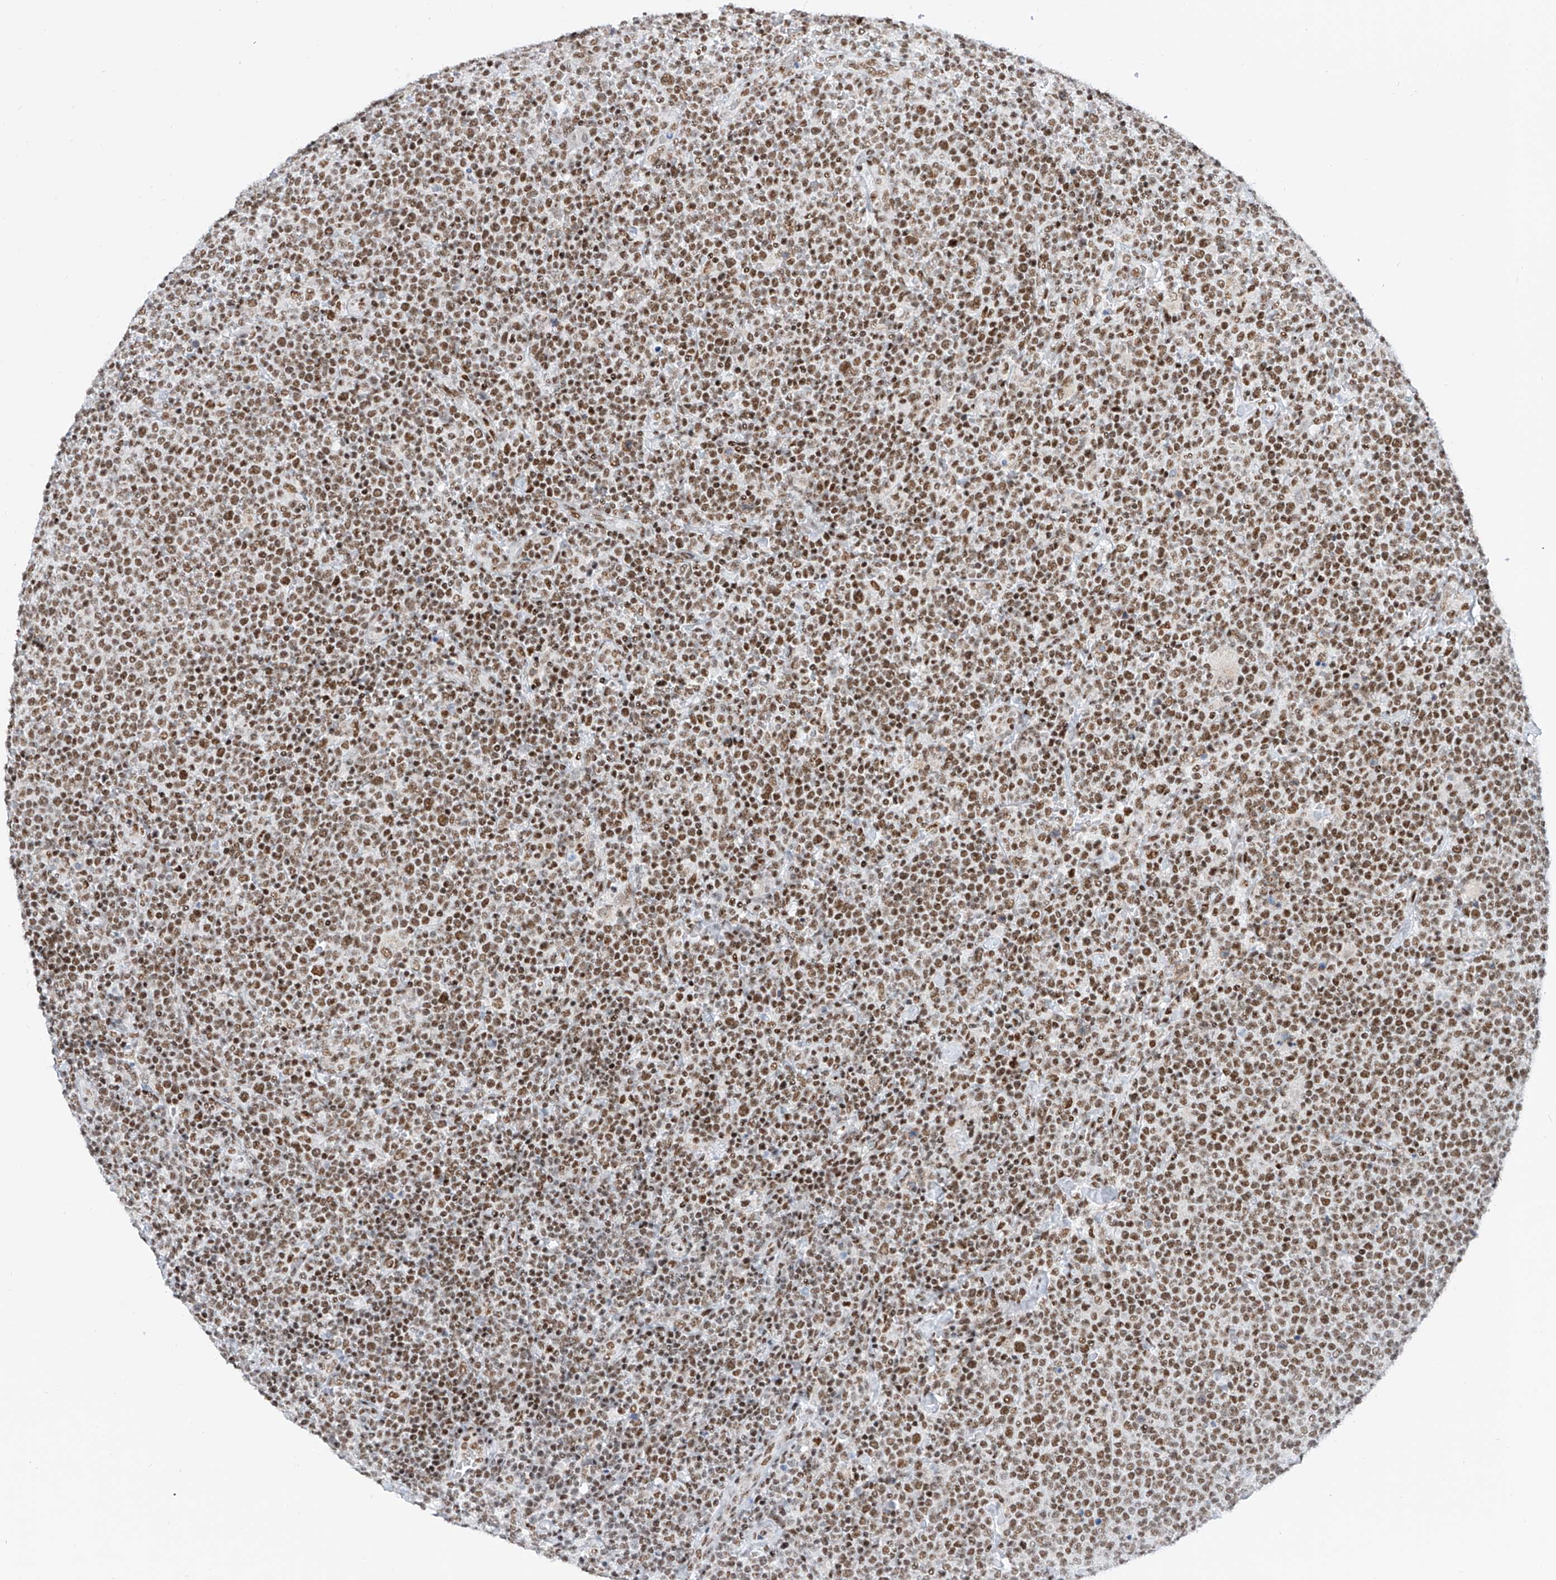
{"staining": {"intensity": "moderate", "quantity": ">75%", "location": "nuclear"}, "tissue": "lymphoma", "cell_type": "Tumor cells", "image_type": "cancer", "snomed": [{"axis": "morphology", "description": "Malignant lymphoma, non-Hodgkin's type, High grade"}, {"axis": "topography", "description": "Lymph node"}], "caption": "A high-resolution photomicrograph shows immunohistochemistry staining of malignant lymphoma, non-Hodgkin's type (high-grade), which shows moderate nuclear positivity in approximately >75% of tumor cells. (IHC, brightfield microscopy, high magnification).", "gene": "TAF4", "patient": {"sex": "male", "age": 61}}